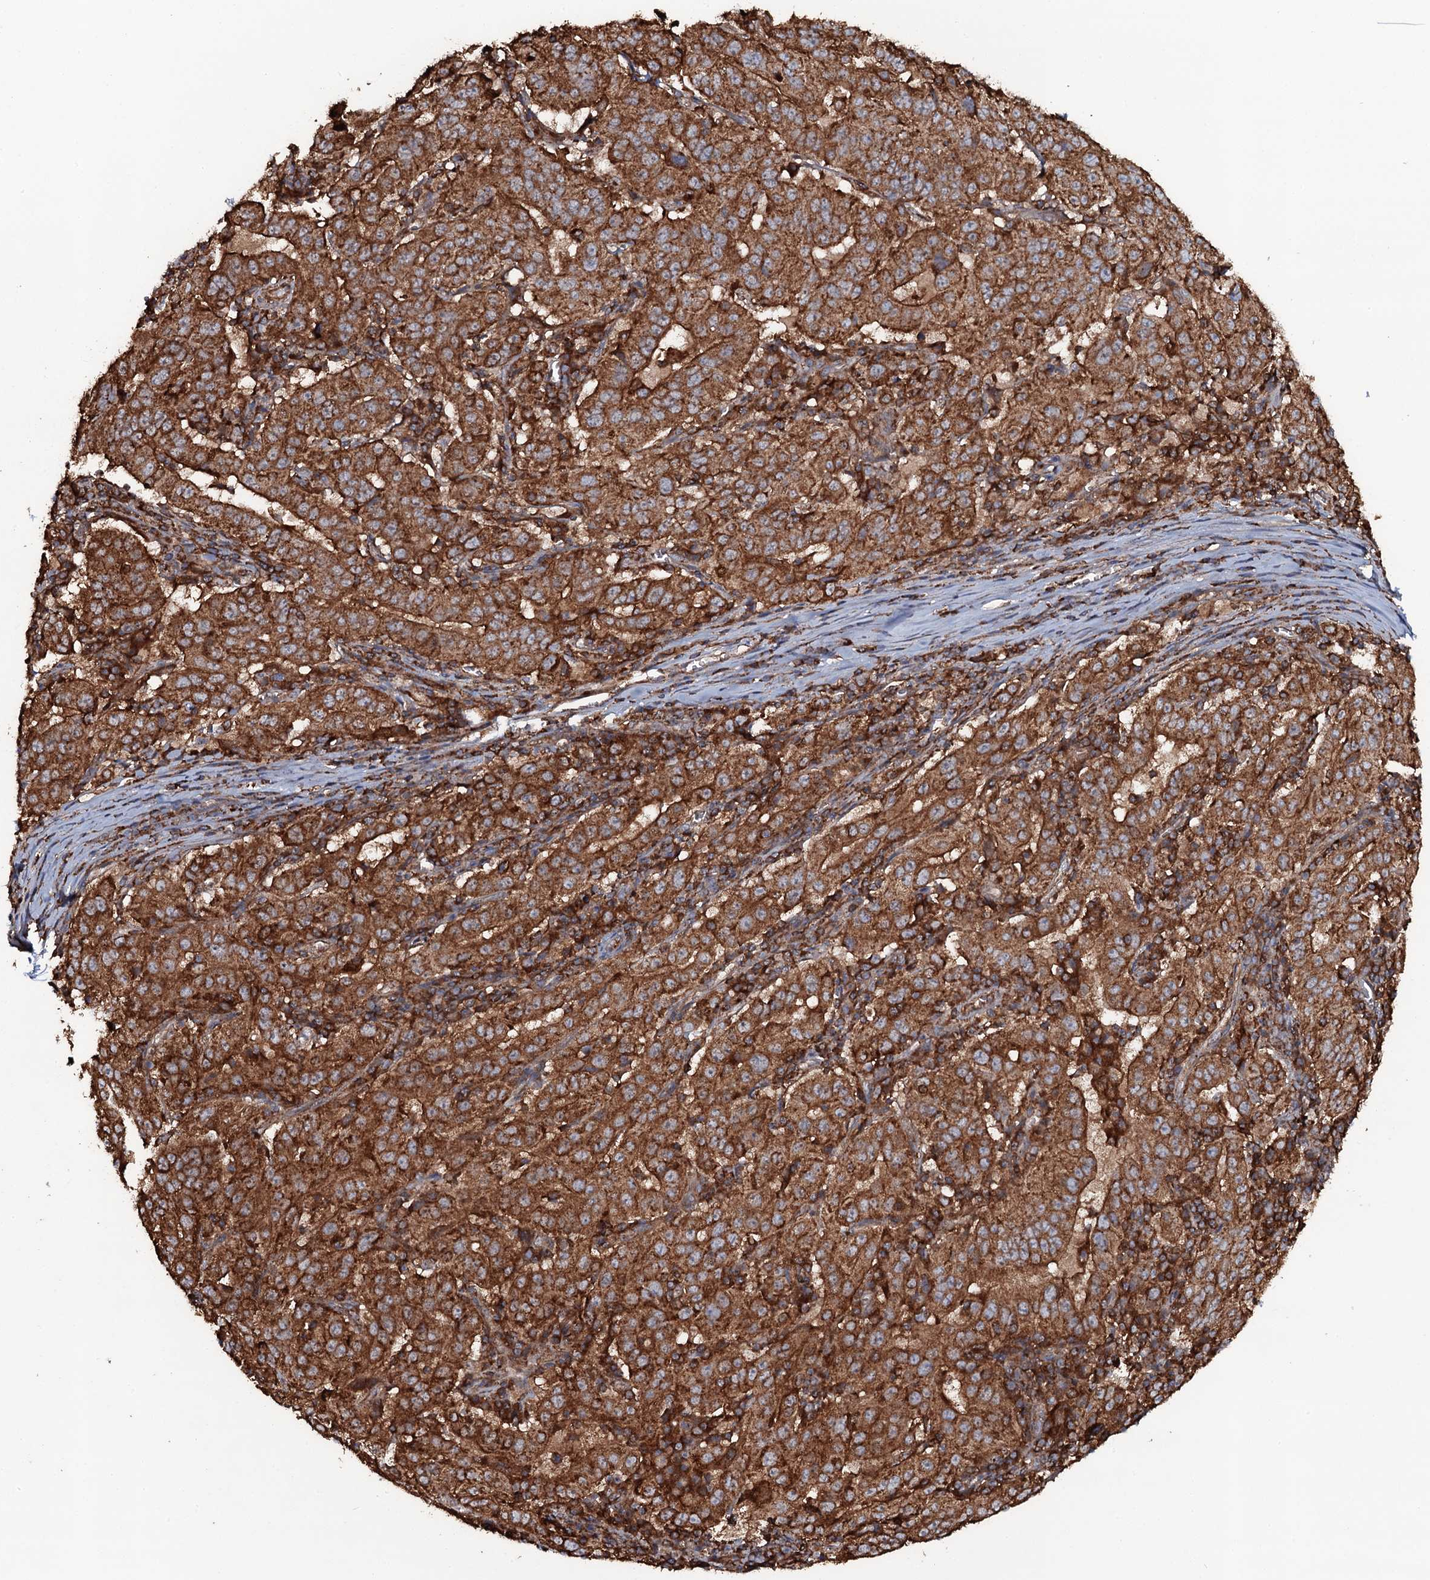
{"staining": {"intensity": "strong", "quantity": ">75%", "location": "cytoplasmic/membranous"}, "tissue": "pancreatic cancer", "cell_type": "Tumor cells", "image_type": "cancer", "snomed": [{"axis": "morphology", "description": "Adenocarcinoma, NOS"}, {"axis": "topography", "description": "Pancreas"}], "caption": "Pancreatic cancer (adenocarcinoma) stained for a protein (brown) displays strong cytoplasmic/membranous positive staining in approximately >75% of tumor cells.", "gene": "VWA8", "patient": {"sex": "male", "age": 63}}